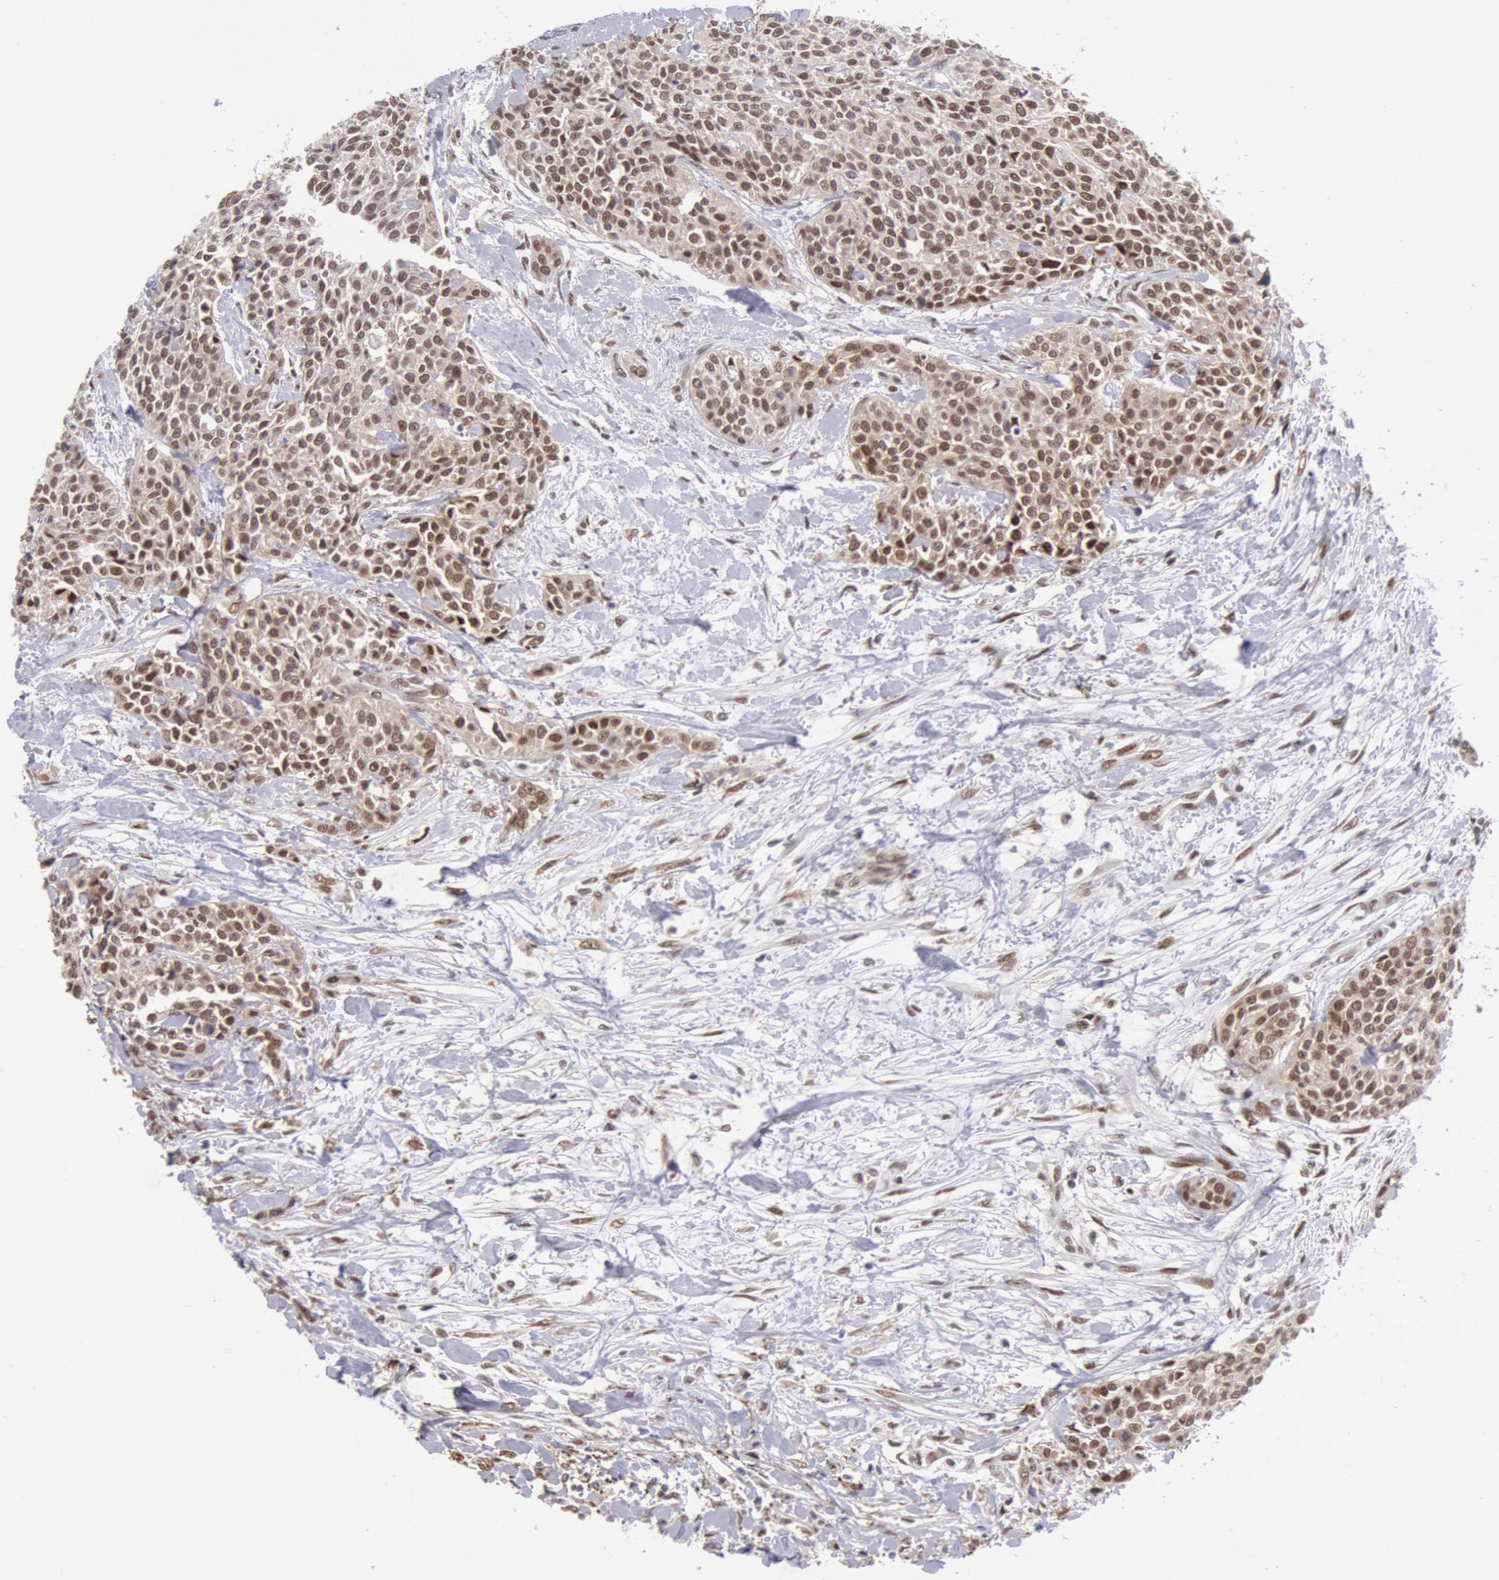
{"staining": {"intensity": "moderate", "quantity": ">75%", "location": "nuclear"}, "tissue": "urothelial cancer", "cell_type": "Tumor cells", "image_type": "cancer", "snomed": [{"axis": "morphology", "description": "Urothelial carcinoma, High grade"}, {"axis": "topography", "description": "Urinary bladder"}], "caption": "Human urothelial carcinoma (high-grade) stained with a protein marker exhibits moderate staining in tumor cells.", "gene": "CDKN2B", "patient": {"sex": "male", "age": 56}}